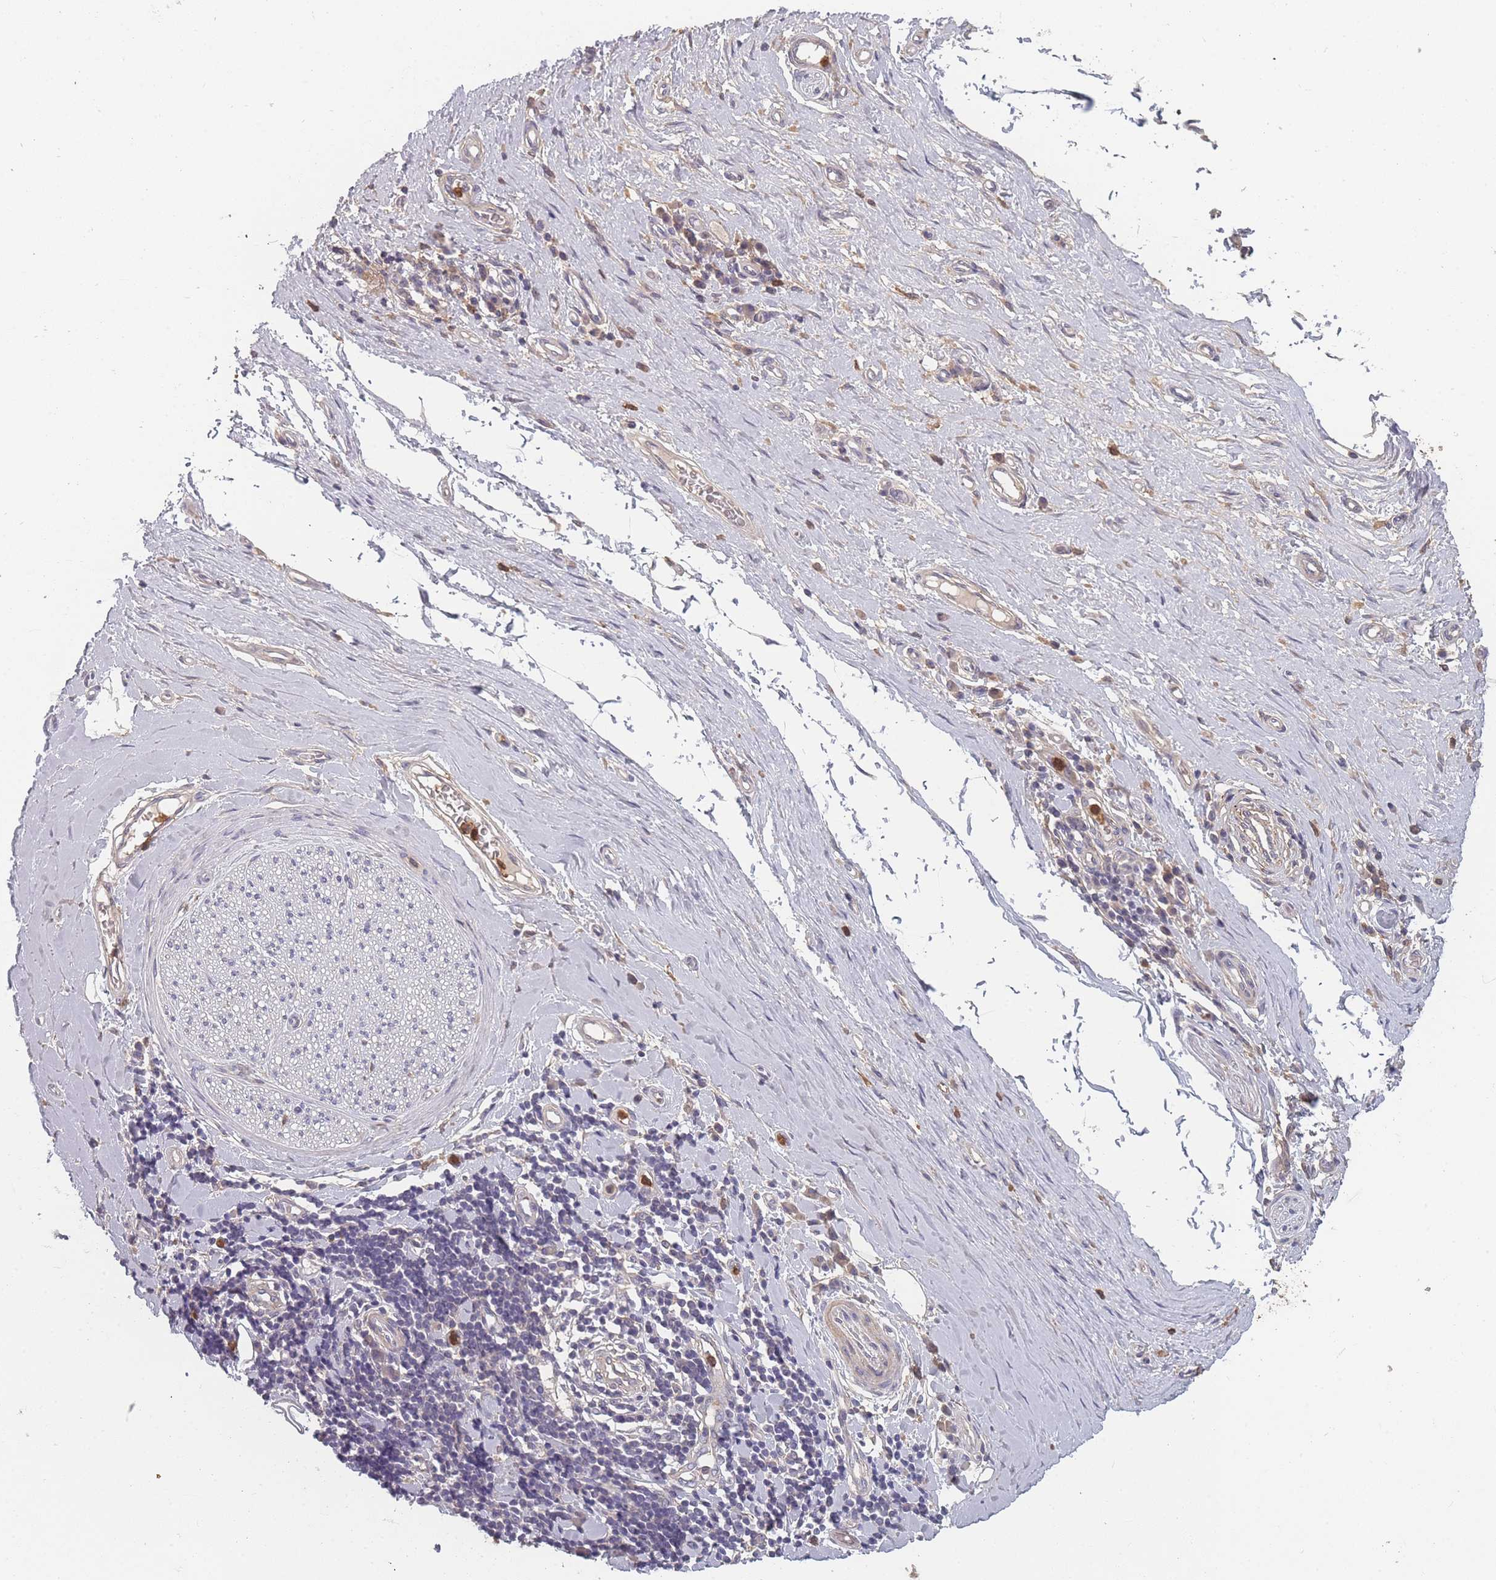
{"staining": {"intensity": "negative", "quantity": "none", "location": "none"}, "tissue": "adipose tissue", "cell_type": "Adipocytes", "image_type": "normal", "snomed": [{"axis": "morphology", "description": "Normal tissue, NOS"}, {"axis": "morphology", "description": "Adenocarcinoma, NOS"}, {"axis": "topography", "description": "Esophagus"}, {"axis": "topography", "description": "Stomach, upper"}, {"axis": "topography", "description": "Peripheral nerve tissue"}], "caption": "Adipose tissue stained for a protein using immunohistochemistry exhibits no positivity adipocytes.", "gene": "BST1", "patient": {"sex": "male", "age": 62}}